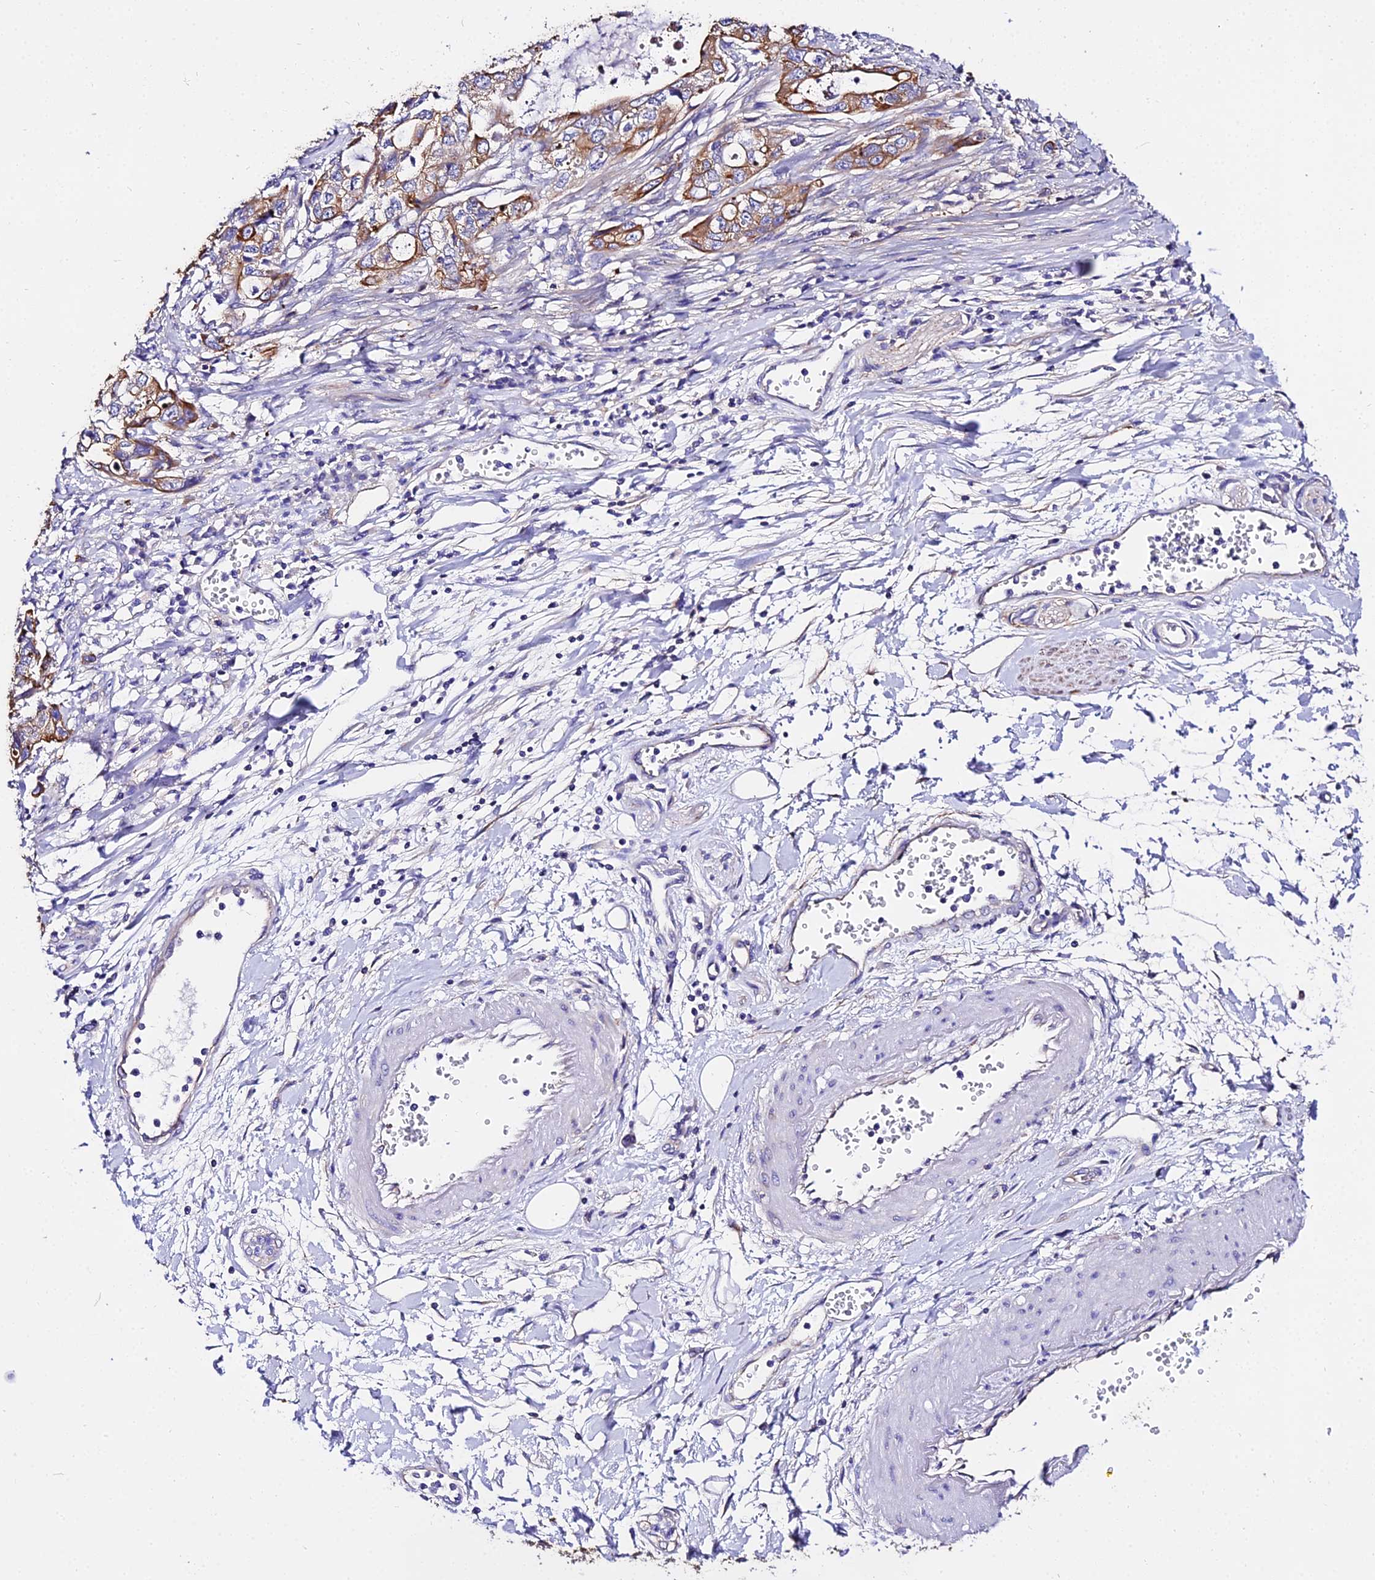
{"staining": {"intensity": "moderate", "quantity": "<25%", "location": "cytoplasmic/membranous"}, "tissue": "stomach cancer", "cell_type": "Tumor cells", "image_type": "cancer", "snomed": [{"axis": "morphology", "description": "Adenocarcinoma, NOS"}, {"axis": "topography", "description": "Stomach, upper"}], "caption": "IHC histopathology image of neoplastic tissue: adenocarcinoma (stomach) stained using IHC demonstrates low levels of moderate protein expression localized specifically in the cytoplasmic/membranous of tumor cells, appearing as a cytoplasmic/membranous brown color.", "gene": "DAW1", "patient": {"sex": "female", "age": 52}}